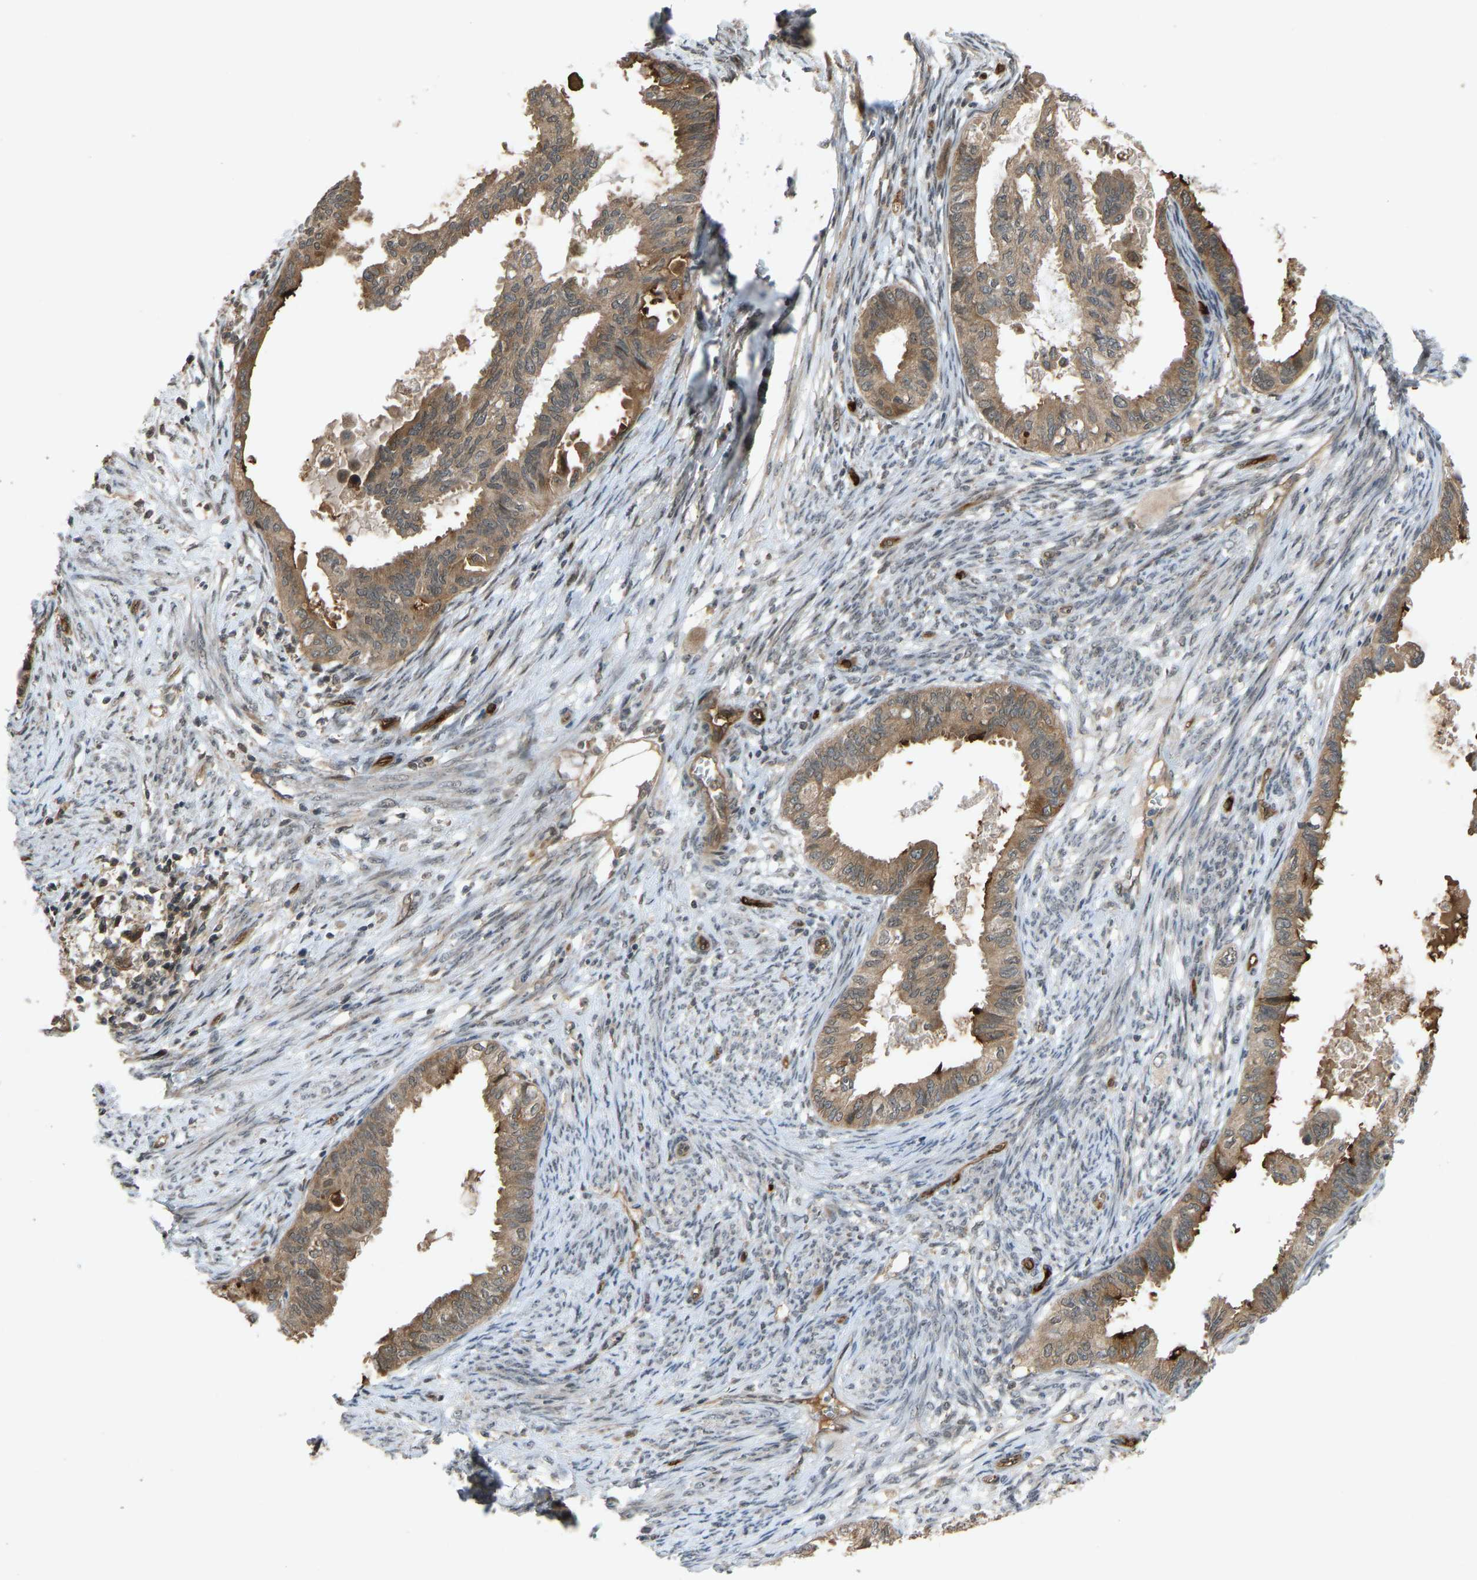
{"staining": {"intensity": "moderate", "quantity": ">75%", "location": "cytoplasmic/membranous"}, "tissue": "cervical cancer", "cell_type": "Tumor cells", "image_type": "cancer", "snomed": [{"axis": "morphology", "description": "Normal tissue, NOS"}, {"axis": "morphology", "description": "Adenocarcinoma, NOS"}, {"axis": "topography", "description": "Cervix"}, {"axis": "topography", "description": "Endometrium"}], "caption": "A photomicrograph of human cervical cancer stained for a protein reveals moderate cytoplasmic/membranous brown staining in tumor cells.", "gene": "CCT8", "patient": {"sex": "female", "age": 86}}